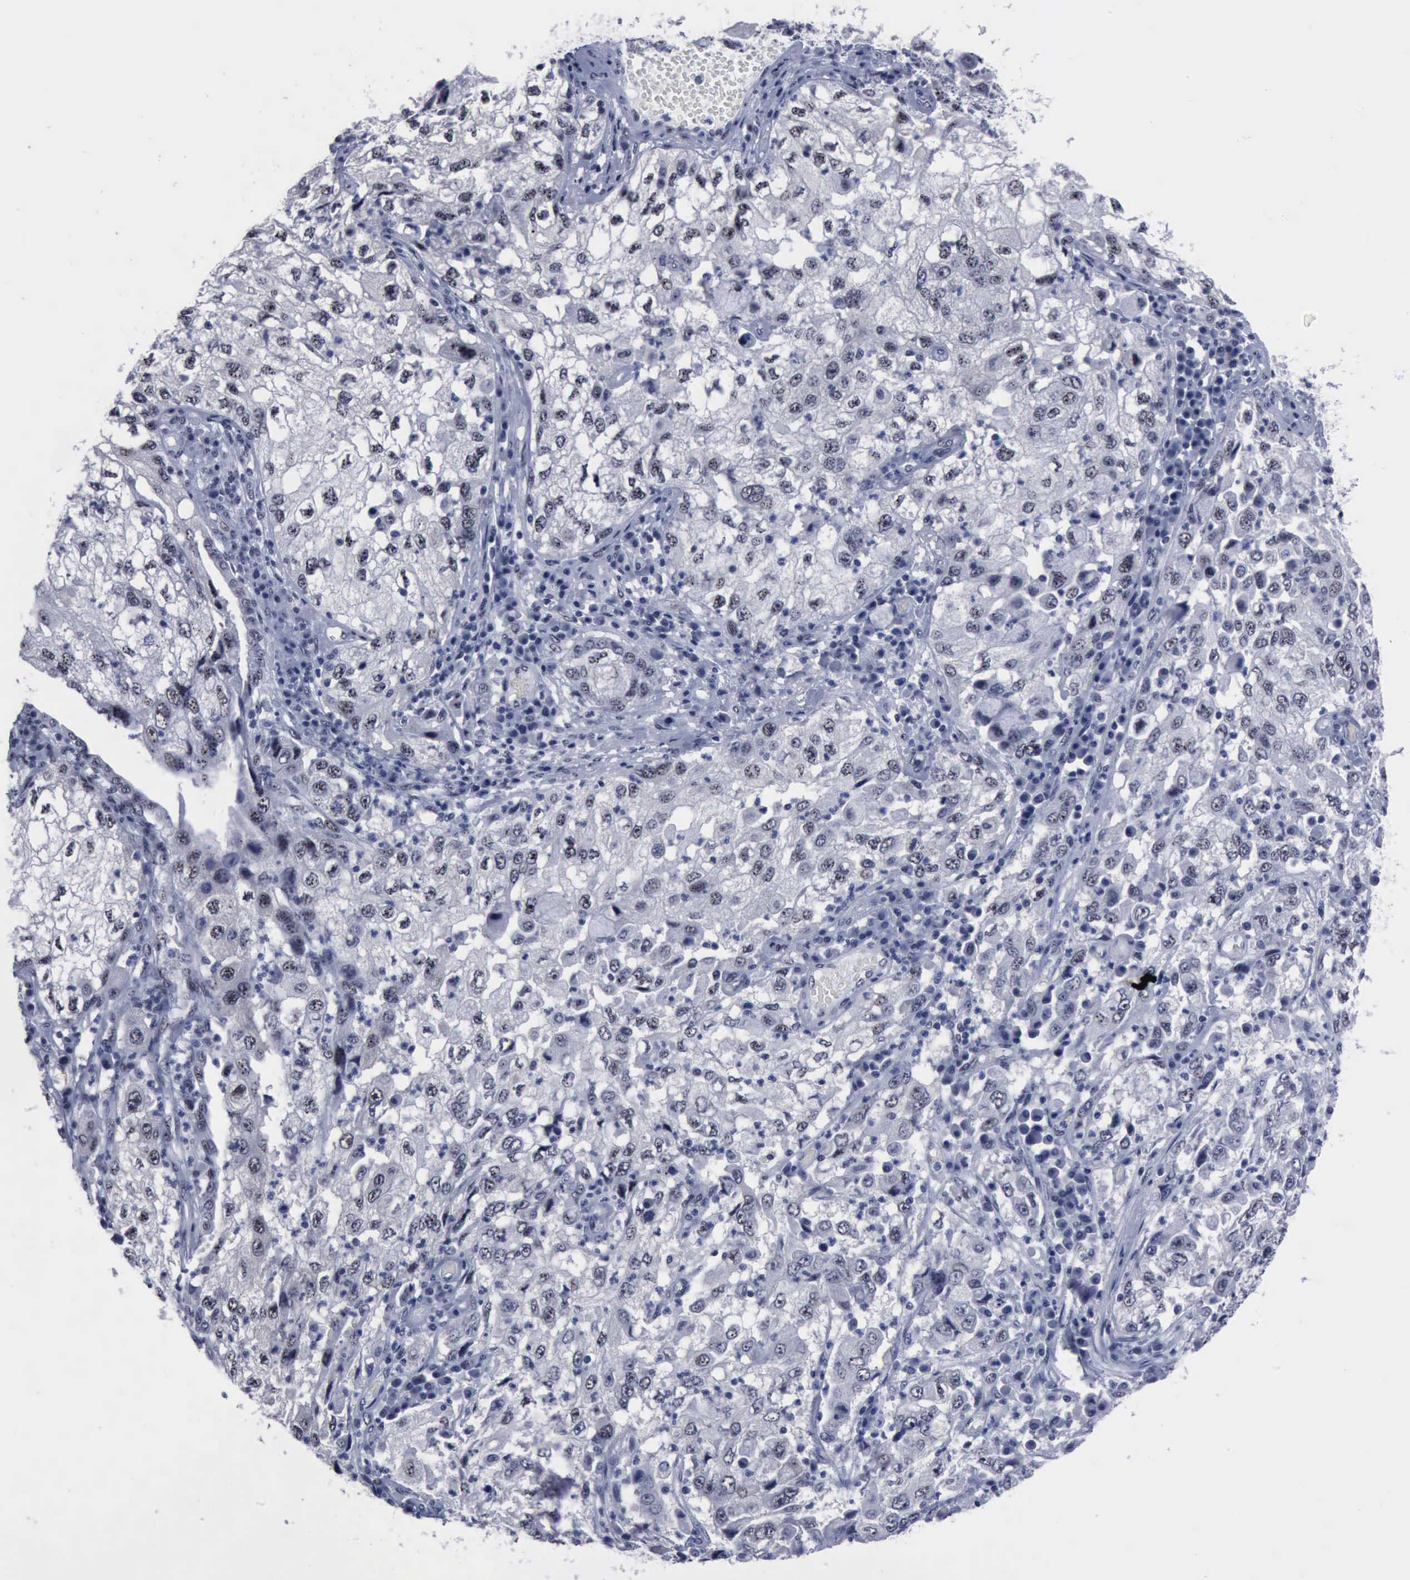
{"staining": {"intensity": "negative", "quantity": "none", "location": "none"}, "tissue": "cervical cancer", "cell_type": "Tumor cells", "image_type": "cancer", "snomed": [{"axis": "morphology", "description": "Squamous cell carcinoma, NOS"}, {"axis": "topography", "description": "Cervix"}], "caption": "High power microscopy image of an IHC histopathology image of cervical squamous cell carcinoma, revealing no significant positivity in tumor cells.", "gene": "BRD1", "patient": {"sex": "female", "age": 36}}